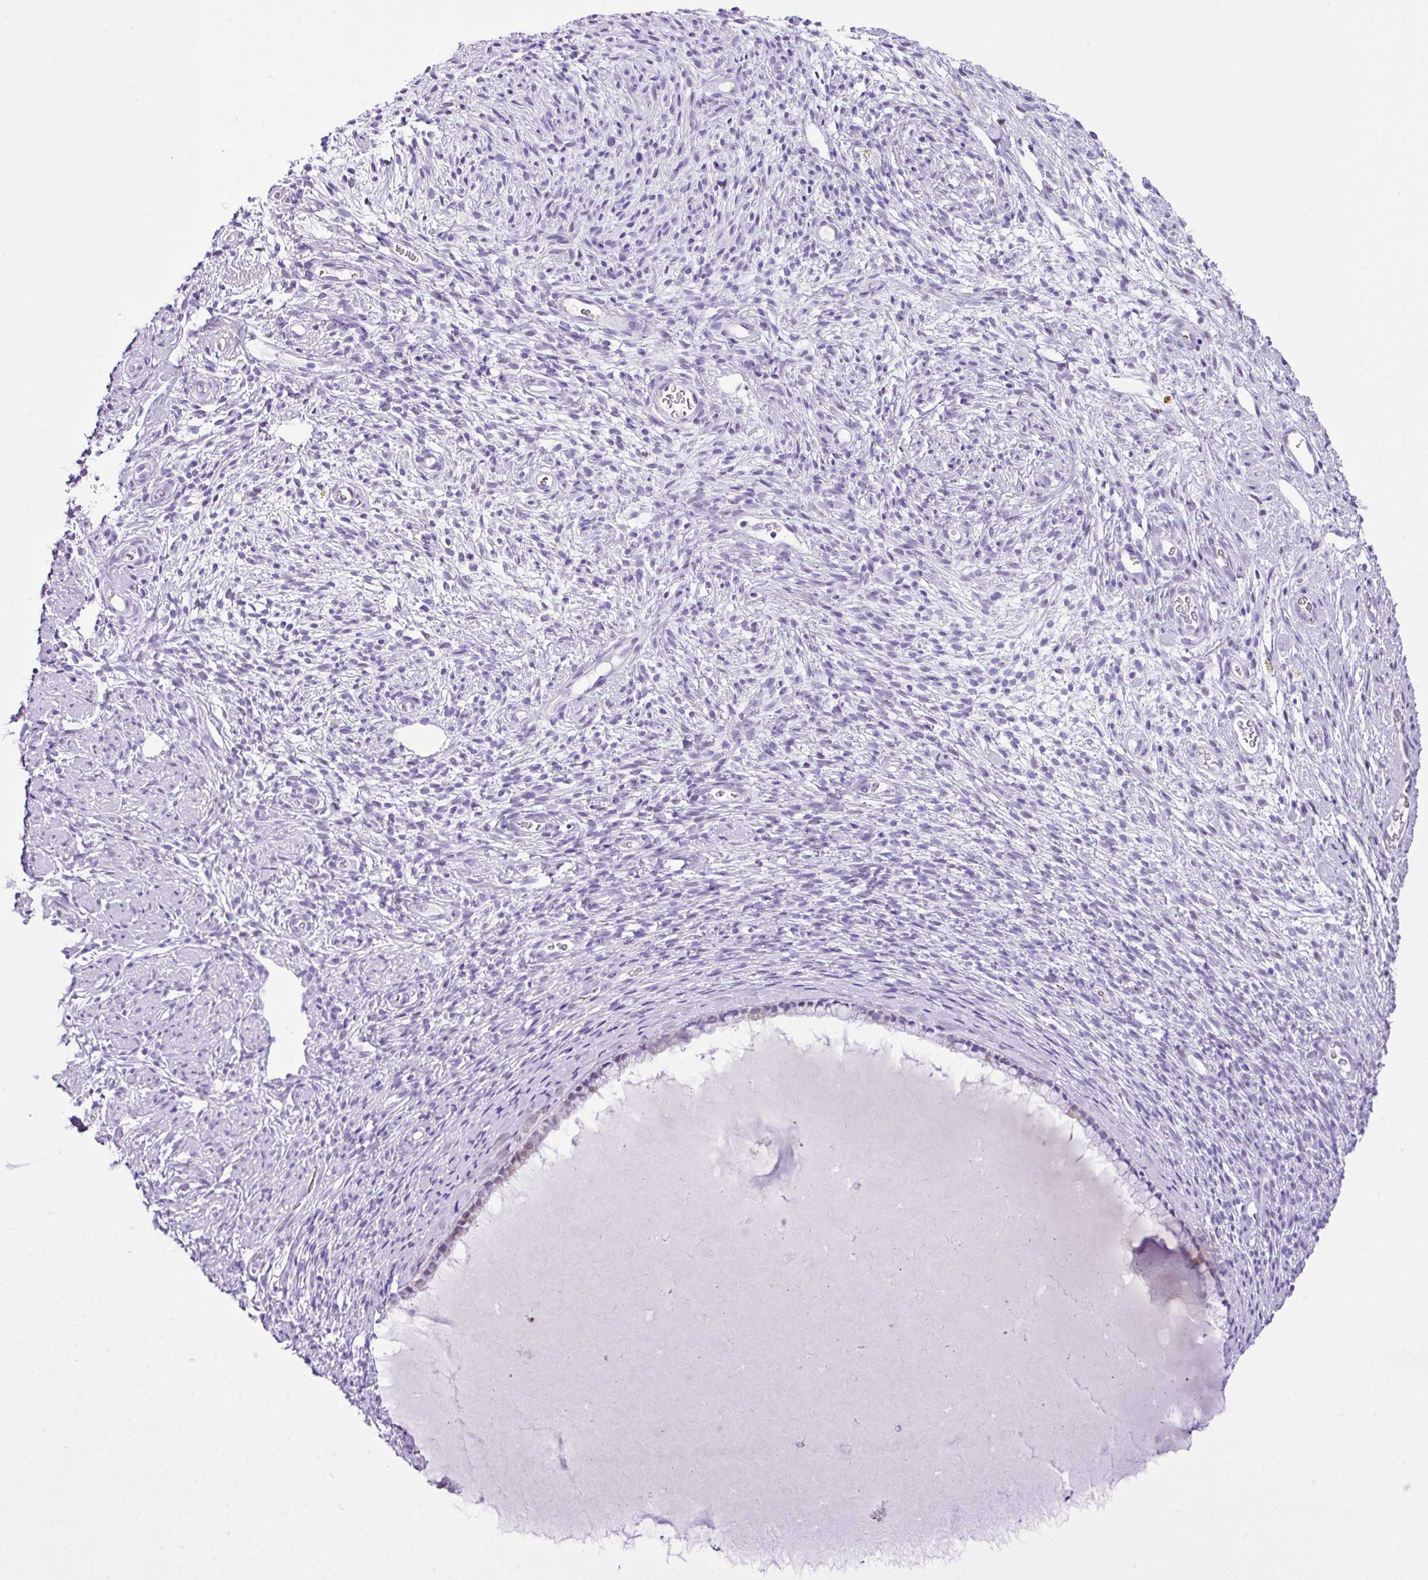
{"staining": {"intensity": "negative", "quantity": "none", "location": "none"}, "tissue": "cervix", "cell_type": "Glandular cells", "image_type": "normal", "snomed": [{"axis": "morphology", "description": "Normal tissue, NOS"}, {"axis": "topography", "description": "Cervix"}], "caption": "This is an immunohistochemistry photomicrograph of normal human cervix. There is no positivity in glandular cells.", "gene": "RCAN2", "patient": {"sex": "female", "age": 76}}